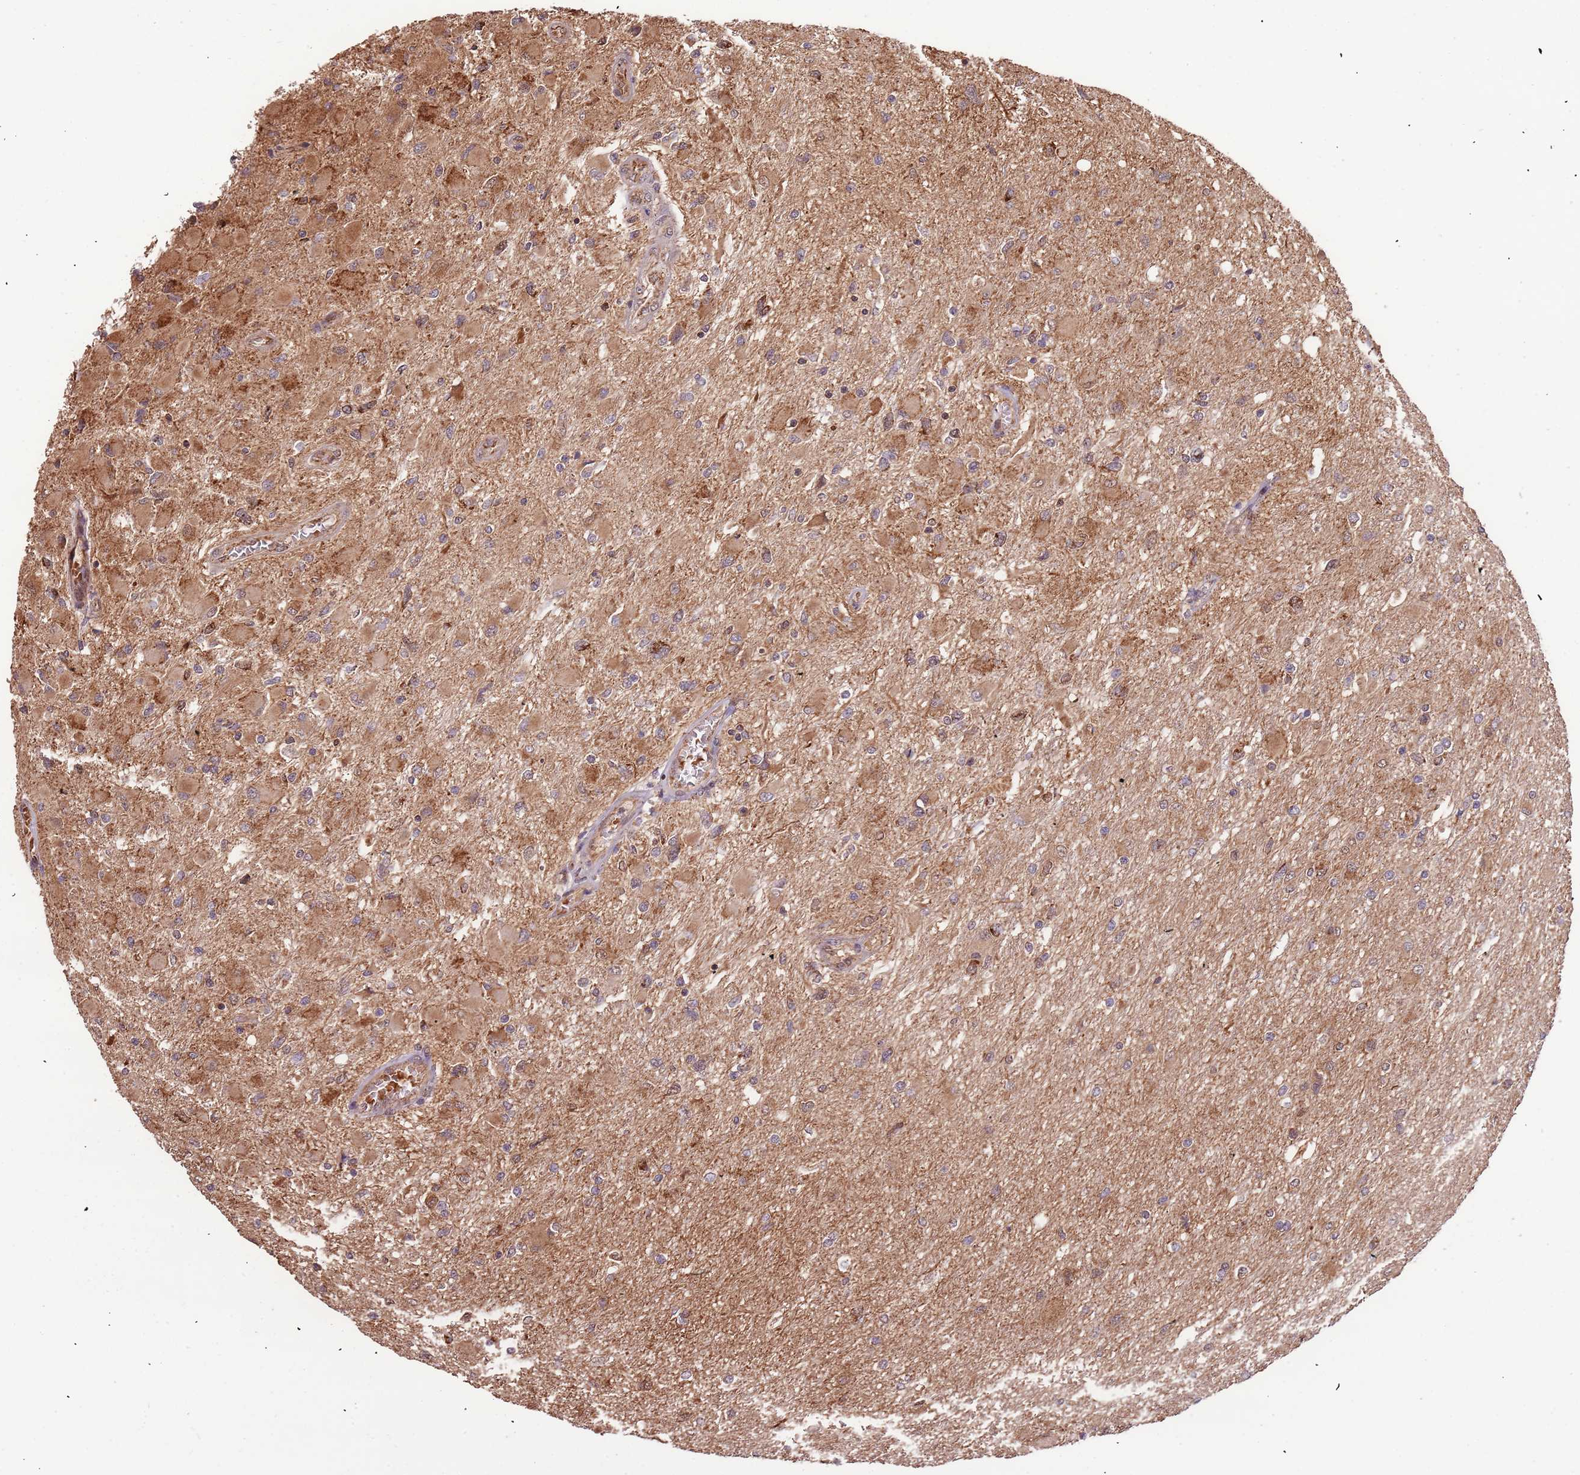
{"staining": {"intensity": "moderate", "quantity": ">75%", "location": "cytoplasmic/membranous,nuclear"}, "tissue": "glioma", "cell_type": "Tumor cells", "image_type": "cancer", "snomed": [{"axis": "morphology", "description": "Glioma, malignant, High grade"}, {"axis": "topography", "description": "Cerebral cortex"}], "caption": "The micrograph shows staining of malignant glioma (high-grade), revealing moderate cytoplasmic/membranous and nuclear protein staining (brown color) within tumor cells.", "gene": "IL17RD", "patient": {"sex": "female", "age": 36}}